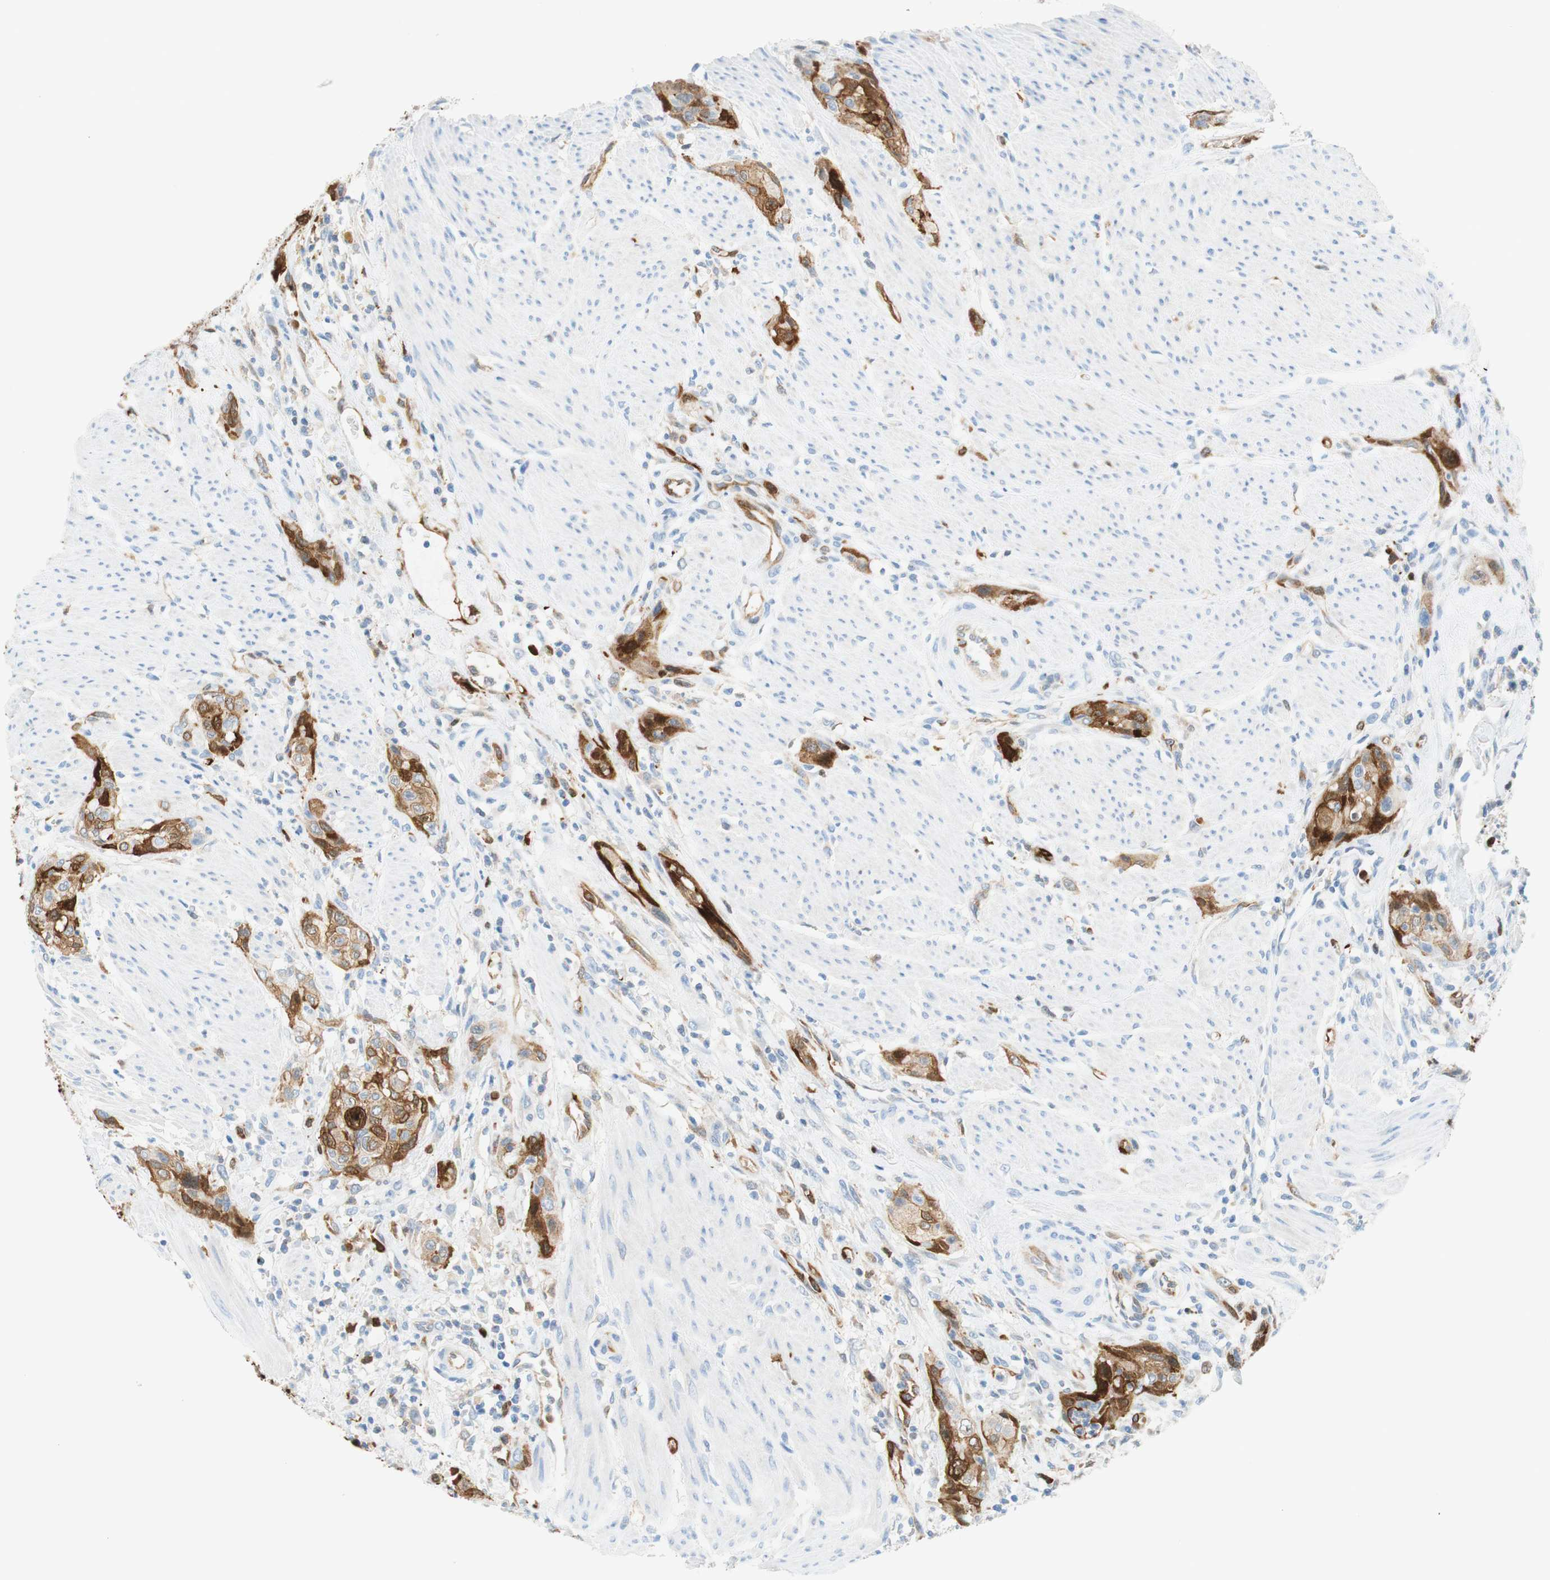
{"staining": {"intensity": "moderate", "quantity": ">75%", "location": "cytoplasmic/membranous"}, "tissue": "urothelial cancer", "cell_type": "Tumor cells", "image_type": "cancer", "snomed": [{"axis": "morphology", "description": "Urothelial carcinoma, High grade"}, {"axis": "topography", "description": "Urinary bladder"}], "caption": "Urothelial carcinoma (high-grade) was stained to show a protein in brown. There is medium levels of moderate cytoplasmic/membranous positivity in about >75% of tumor cells.", "gene": "STMN1", "patient": {"sex": "male", "age": 35}}